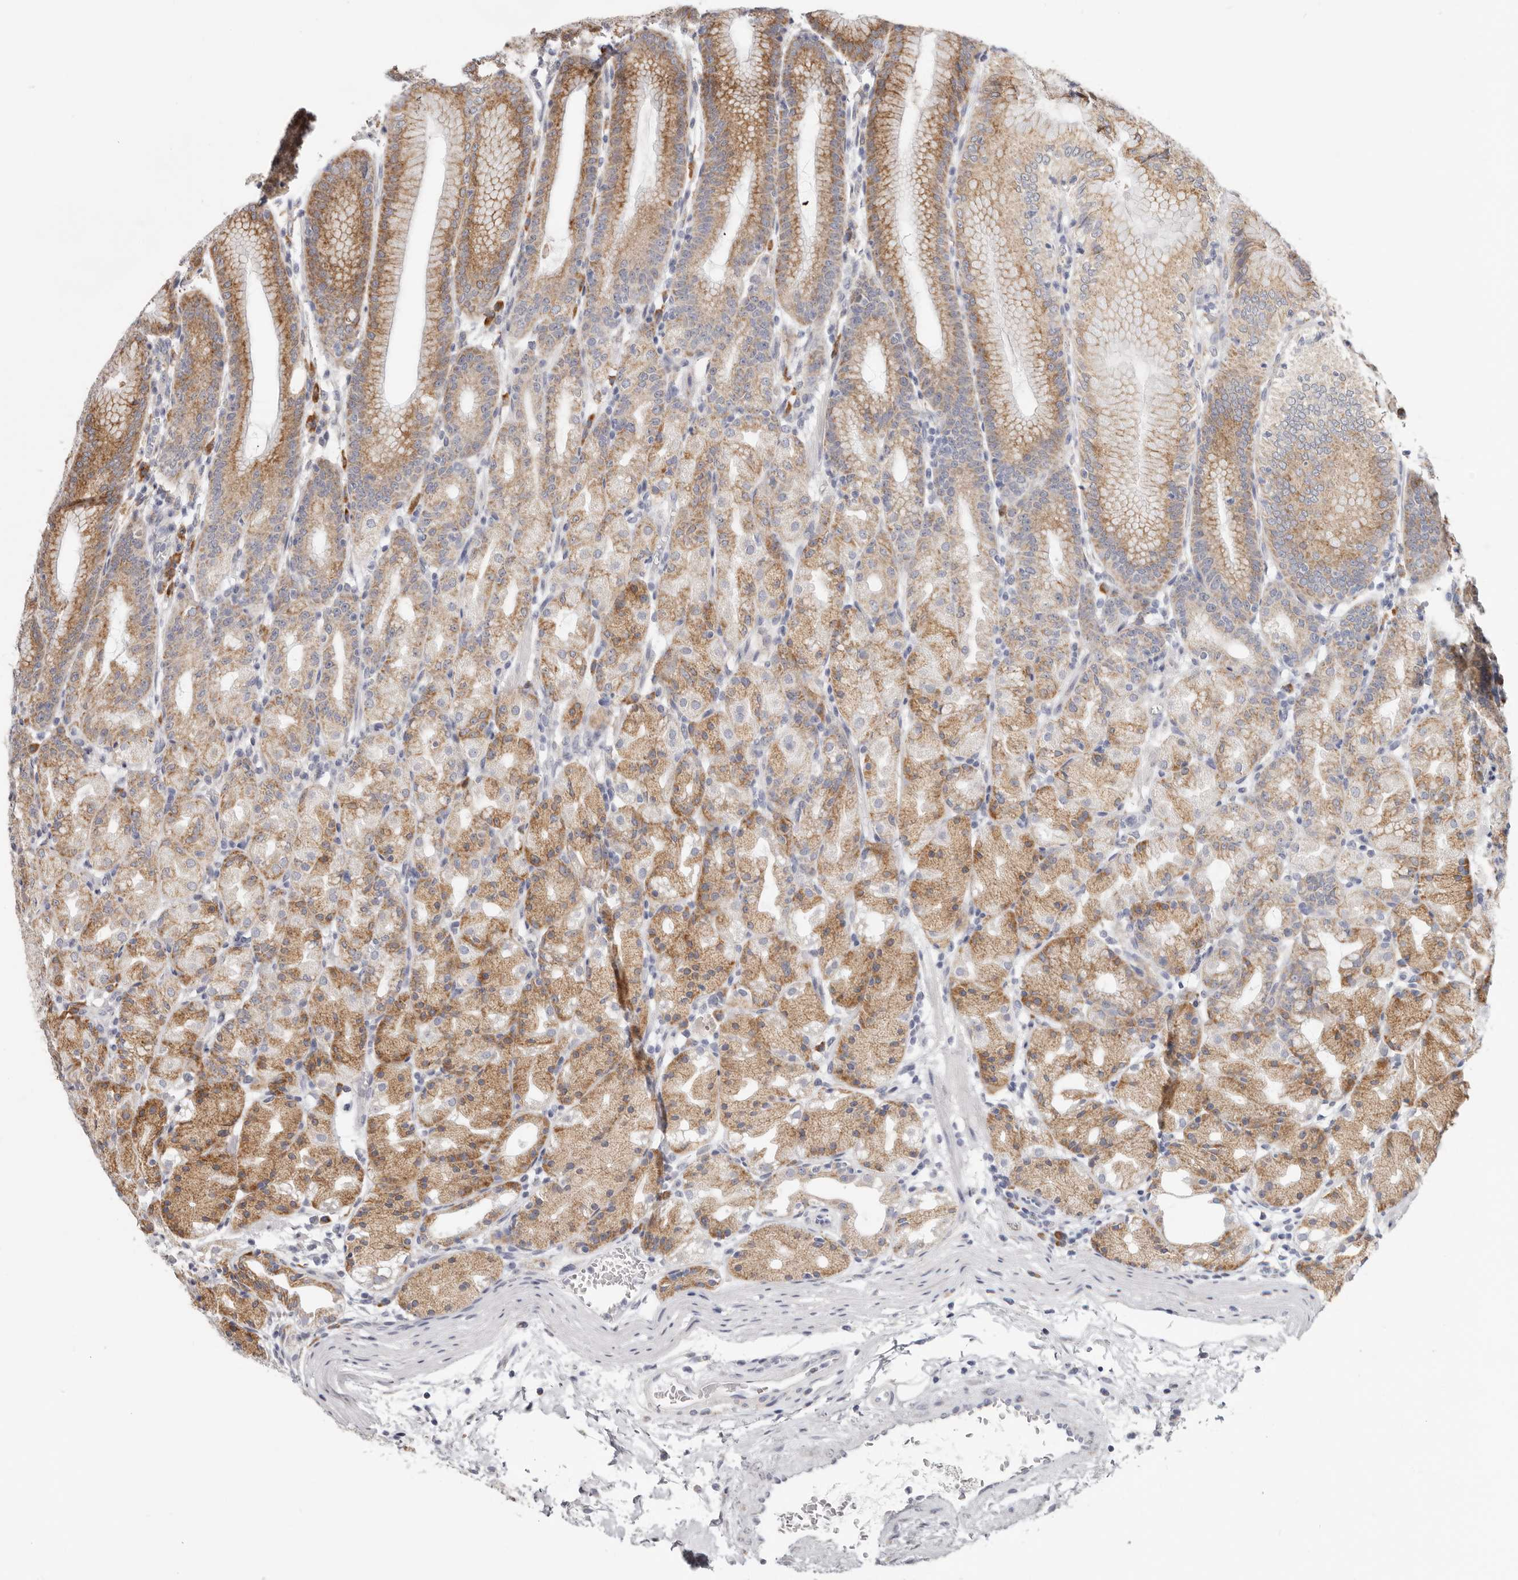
{"staining": {"intensity": "moderate", "quantity": ">75%", "location": "cytoplasmic/membranous"}, "tissue": "stomach", "cell_type": "Glandular cells", "image_type": "normal", "snomed": [{"axis": "morphology", "description": "Normal tissue, NOS"}, {"axis": "topography", "description": "Stomach, upper"}], "caption": "Glandular cells show medium levels of moderate cytoplasmic/membranous positivity in about >75% of cells in normal human stomach. The protein of interest is shown in brown color, while the nuclei are stained blue.", "gene": "IL32", "patient": {"sex": "male", "age": 48}}